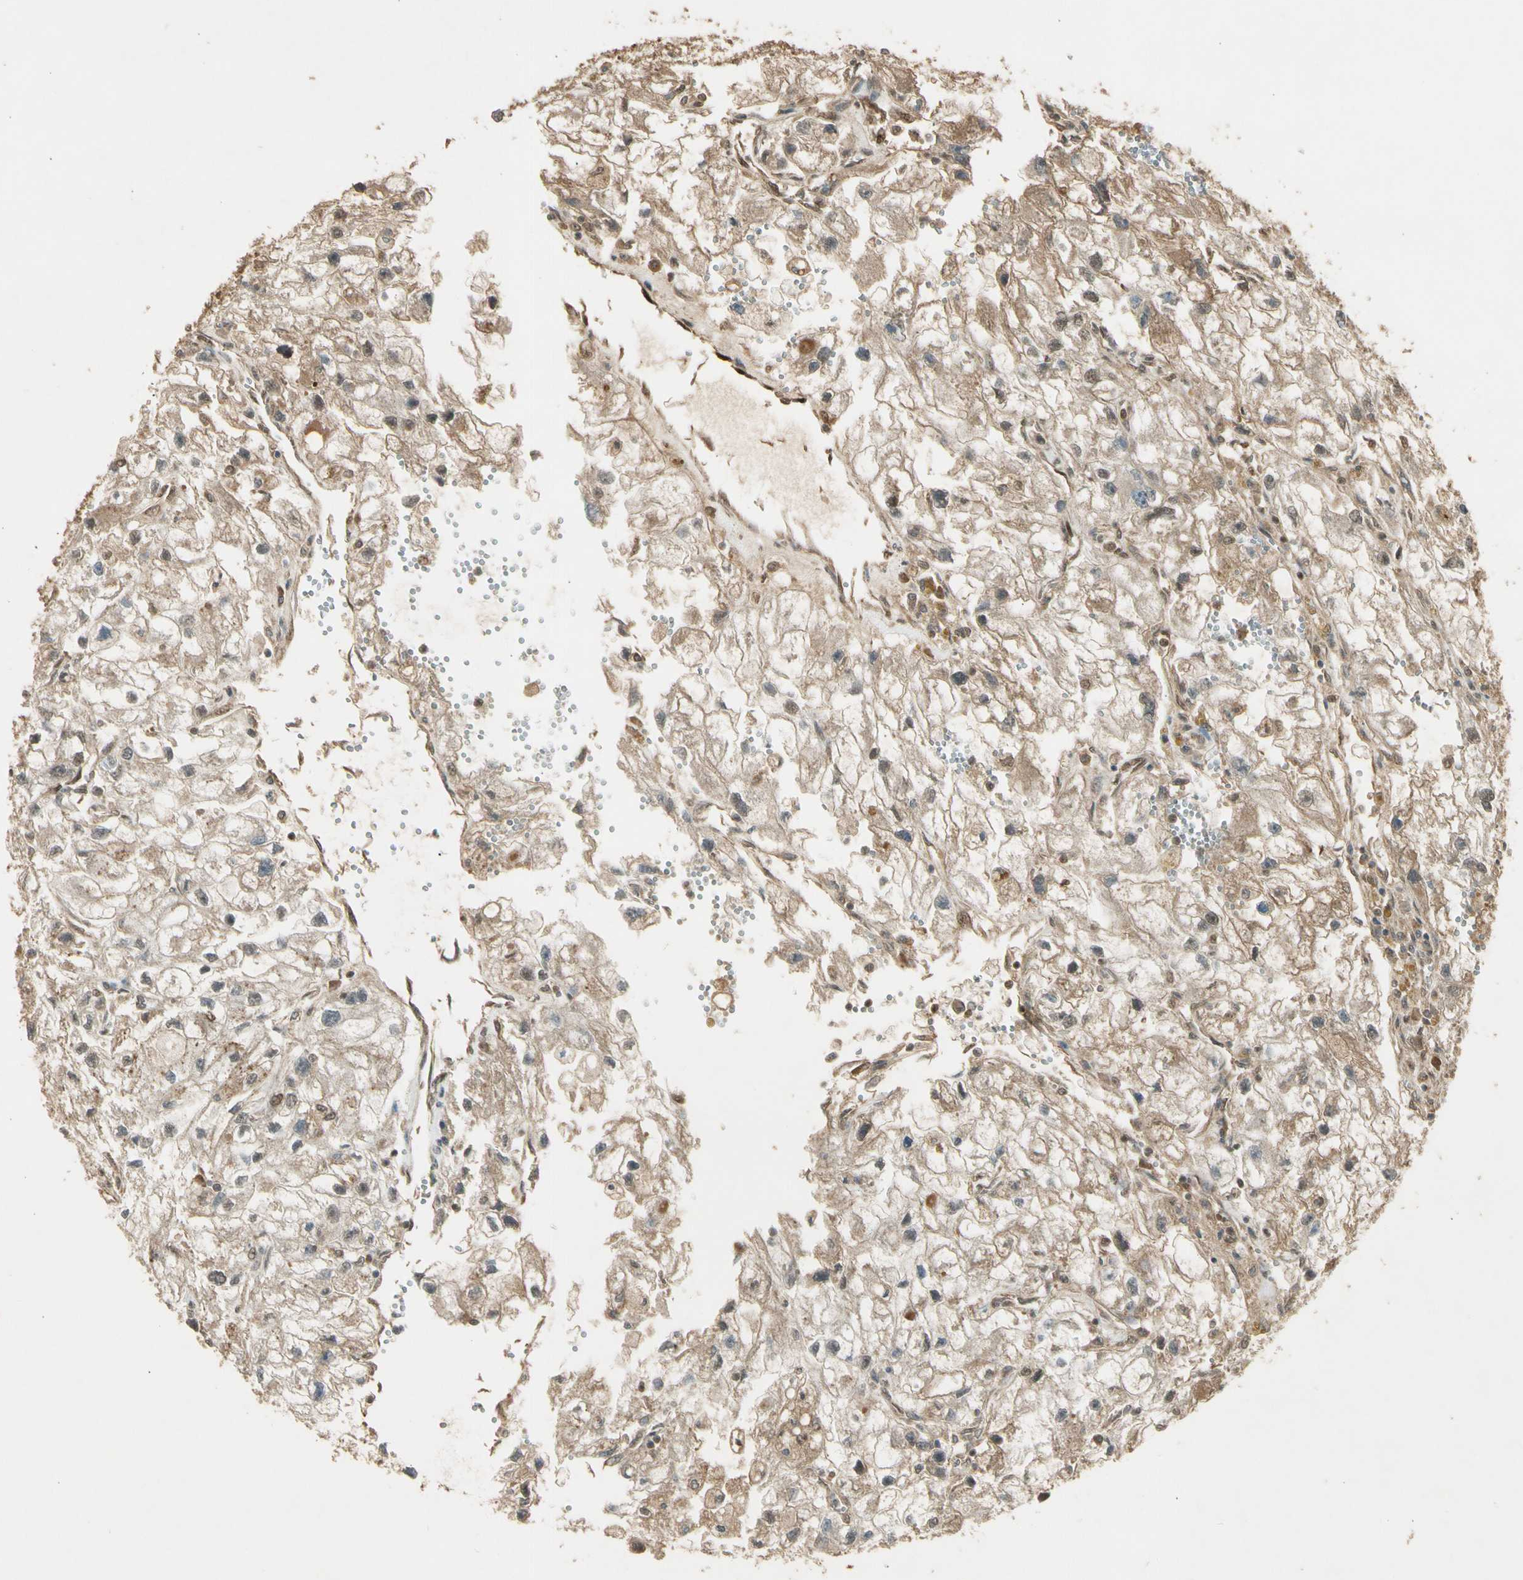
{"staining": {"intensity": "moderate", "quantity": "<25%", "location": "cytoplasmic/membranous"}, "tissue": "renal cancer", "cell_type": "Tumor cells", "image_type": "cancer", "snomed": [{"axis": "morphology", "description": "Adenocarcinoma, NOS"}, {"axis": "topography", "description": "Kidney"}], "caption": "DAB (3,3'-diaminobenzidine) immunohistochemical staining of adenocarcinoma (renal) shows moderate cytoplasmic/membranous protein positivity in about <25% of tumor cells.", "gene": "GMEB2", "patient": {"sex": "female", "age": 70}}